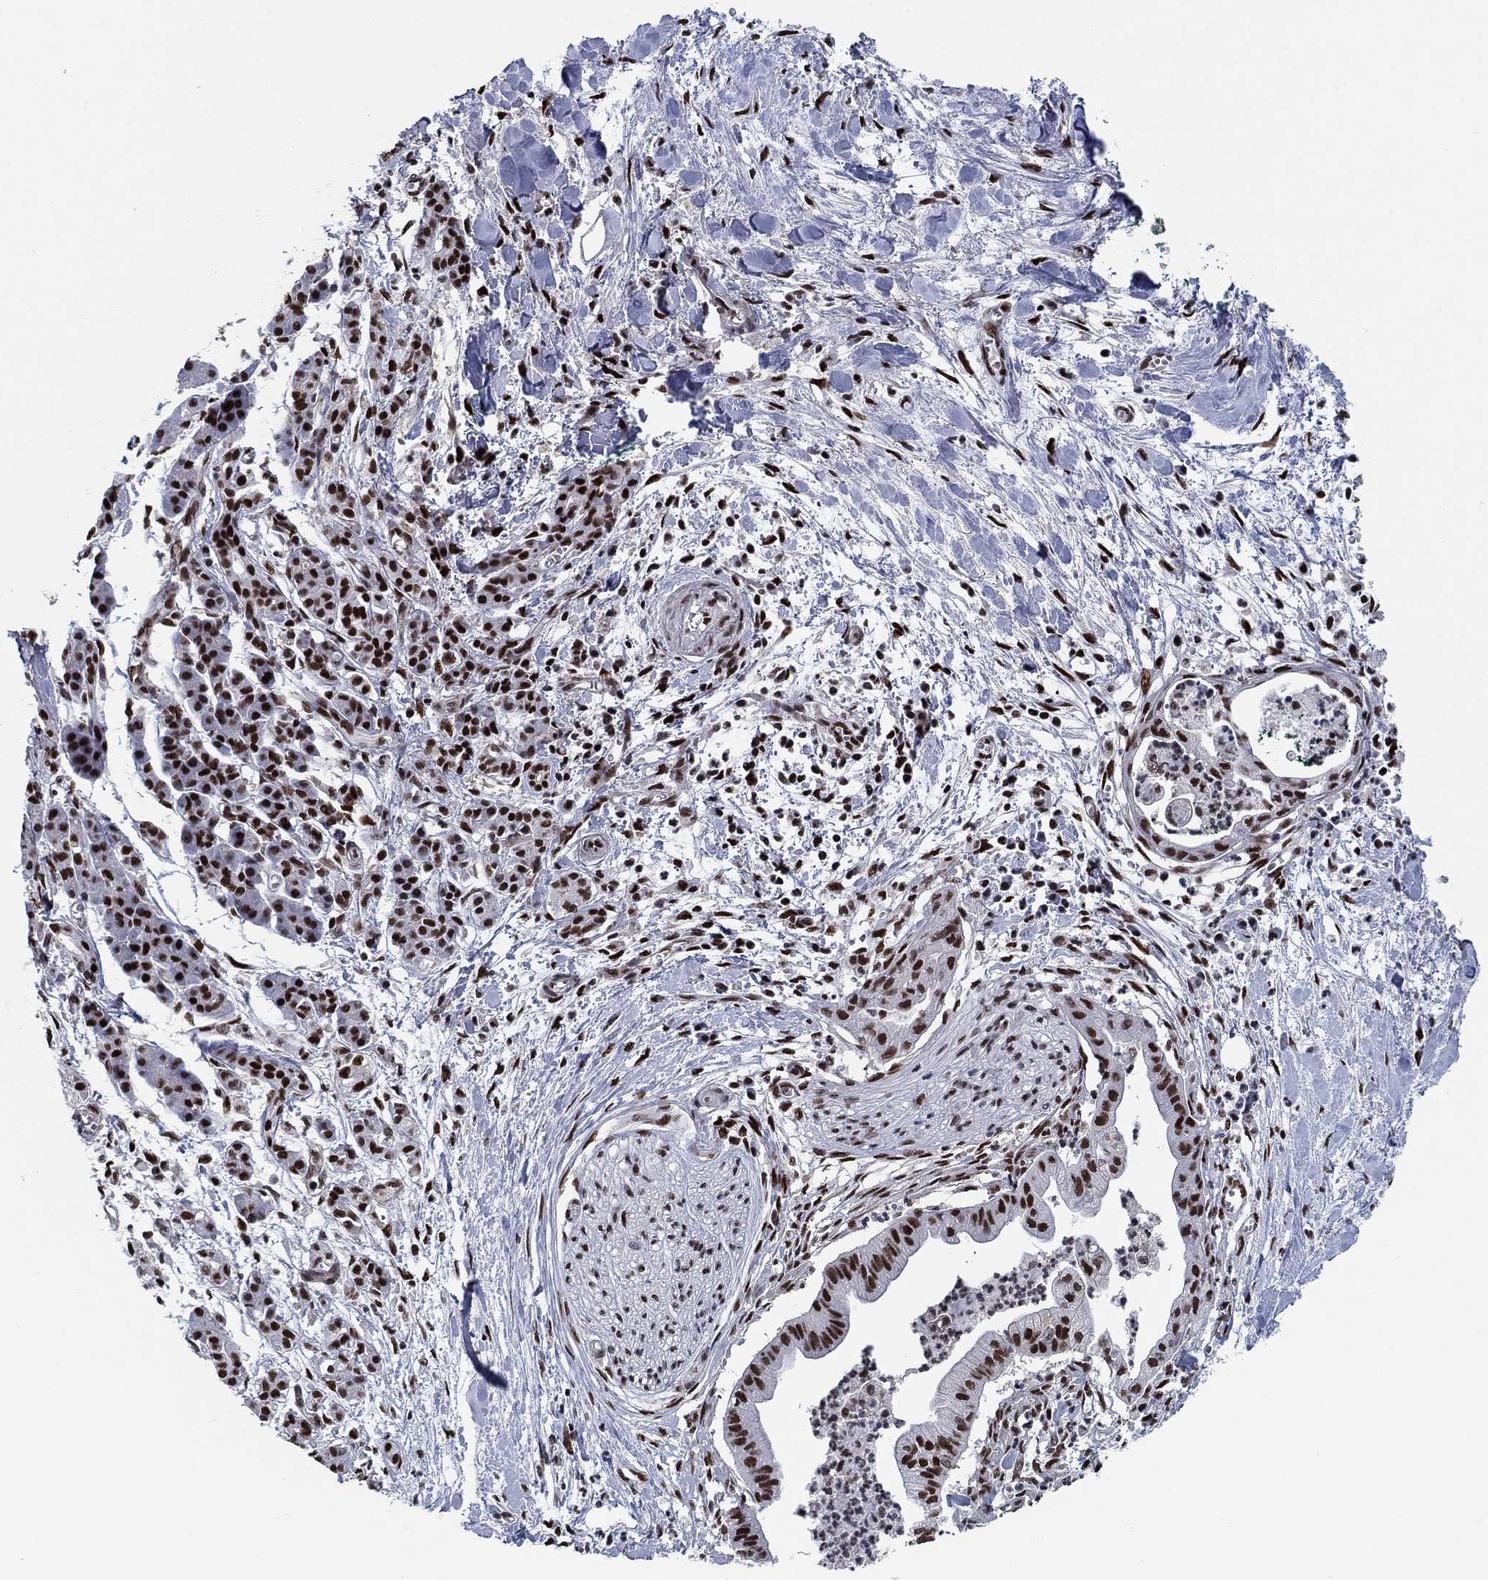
{"staining": {"intensity": "strong", "quantity": ">75%", "location": "nuclear"}, "tissue": "pancreatic cancer", "cell_type": "Tumor cells", "image_type": "cancer", "snomed": [{"axis": "morphology", "description": "Normal tissue, NOS"}, {"axis": "morphology", "description": "Adenocarcinoma, NOS"}, {"axis": "topography", "description": "Lymph node"}, {"axis": "topography", "description": "Pancreas"}], "caption": "DAB (3,3'-diaminobenzidine) immunohistochemical staining of human pancreatic adenocarcinoma reveals strong nuclear protein positivity in approximately >75% of tumor cells. The protein is shown in brown color, while the nuclei are stained blue.", "gene": "RPRD1B", "patient": {"sex": "female", "age": 58}}